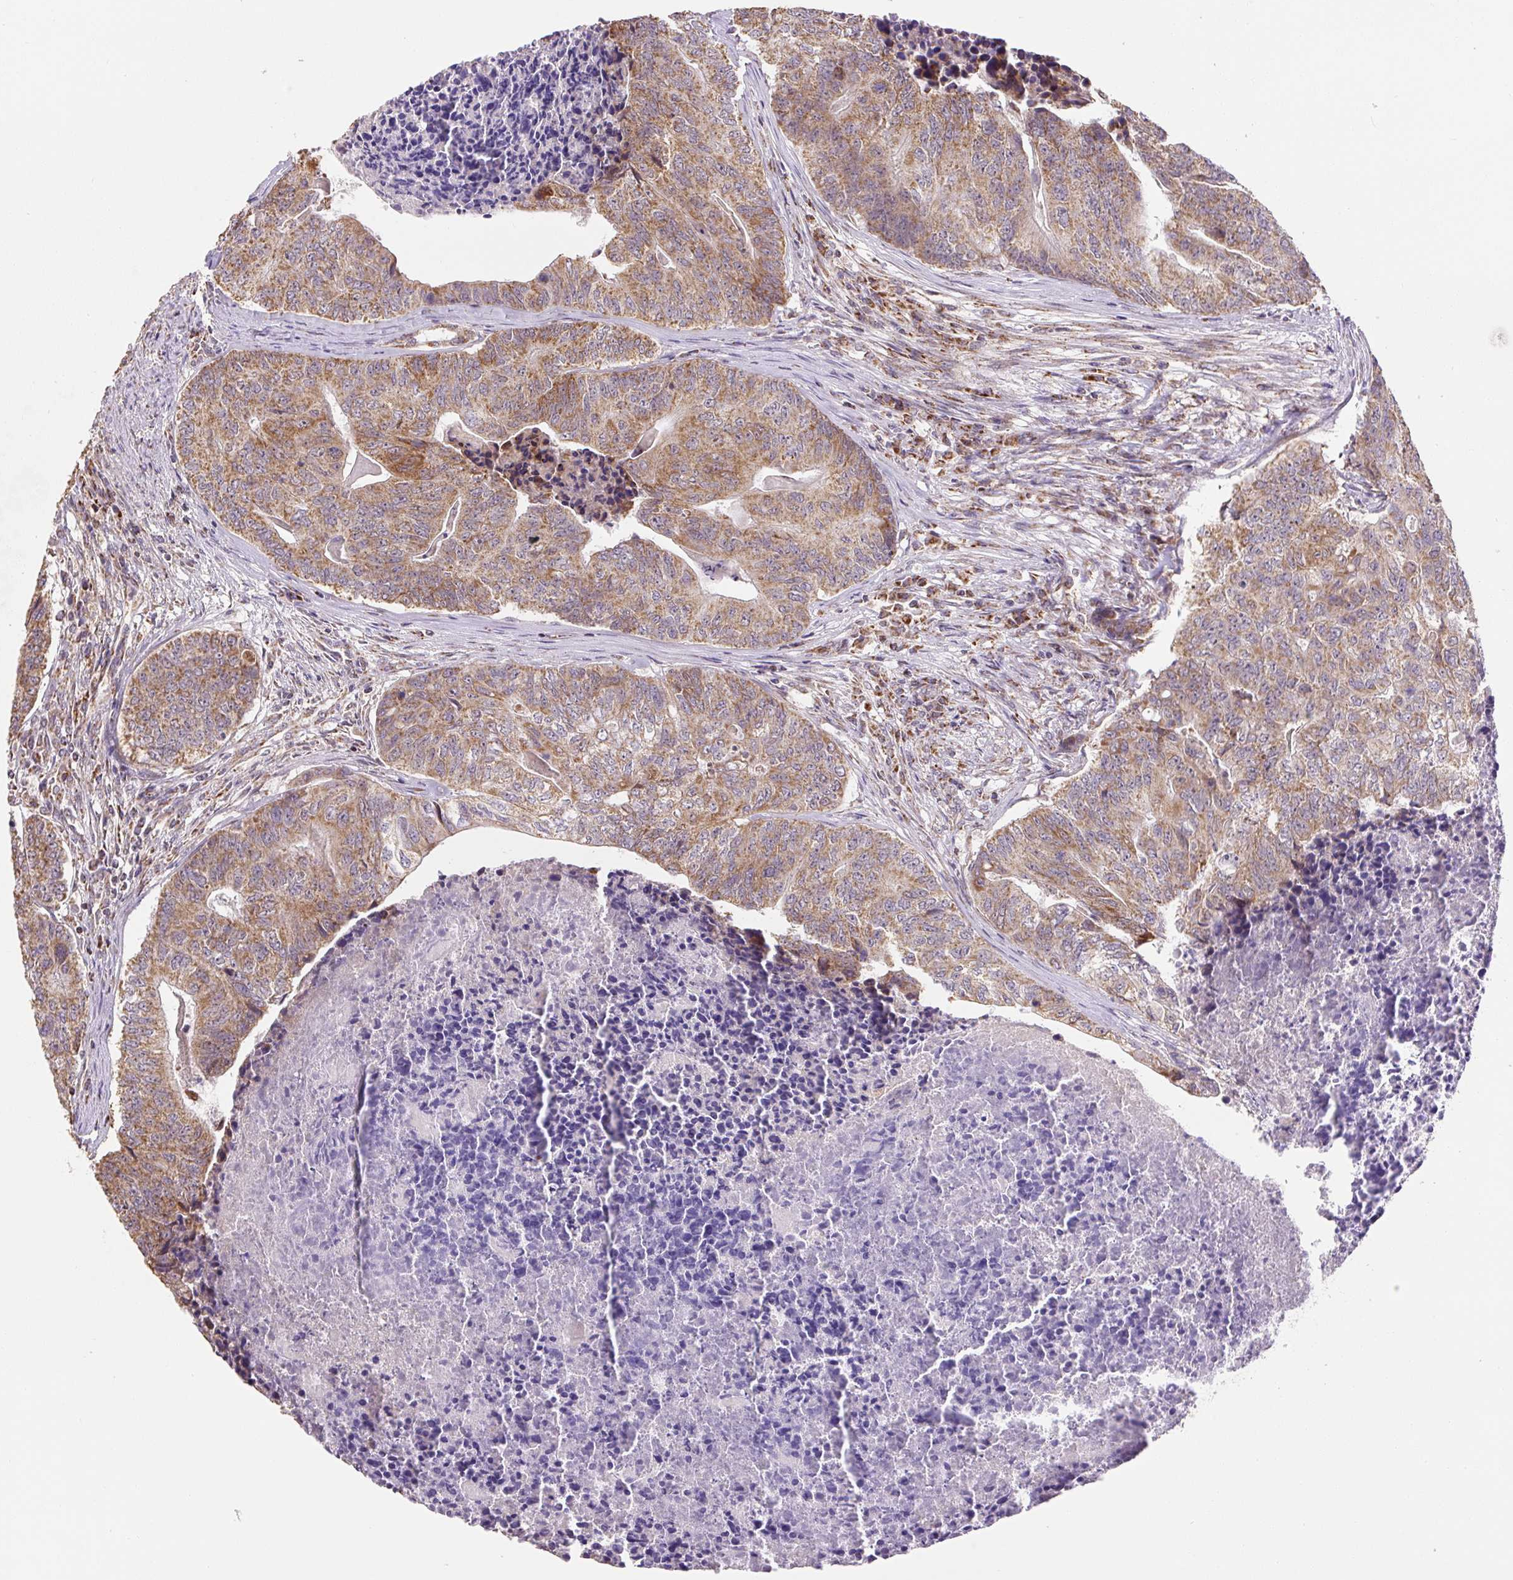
{"staining": {"intensity": "moderate", "quantity": ">75%", "location": "cytoplasmic/membranous"}, "tissue": "colorectal cancer", "cell_type": "Tumor cells", "image_type": "cancer", "snomed": [{"axis": "morphology", "description": "Adenocarcinoma, NOS"}, {"axis": "topography", "description": "Colon"}], "caption": "A brown stain highlights moderate cytoplasmic/membranous positivity of a protein in adenocarcinoma (colorectal) tumor cells. Nuclei are stained in blue.", "gene": "MFSD9", "patient": {"sex": "female", "age": 67}}